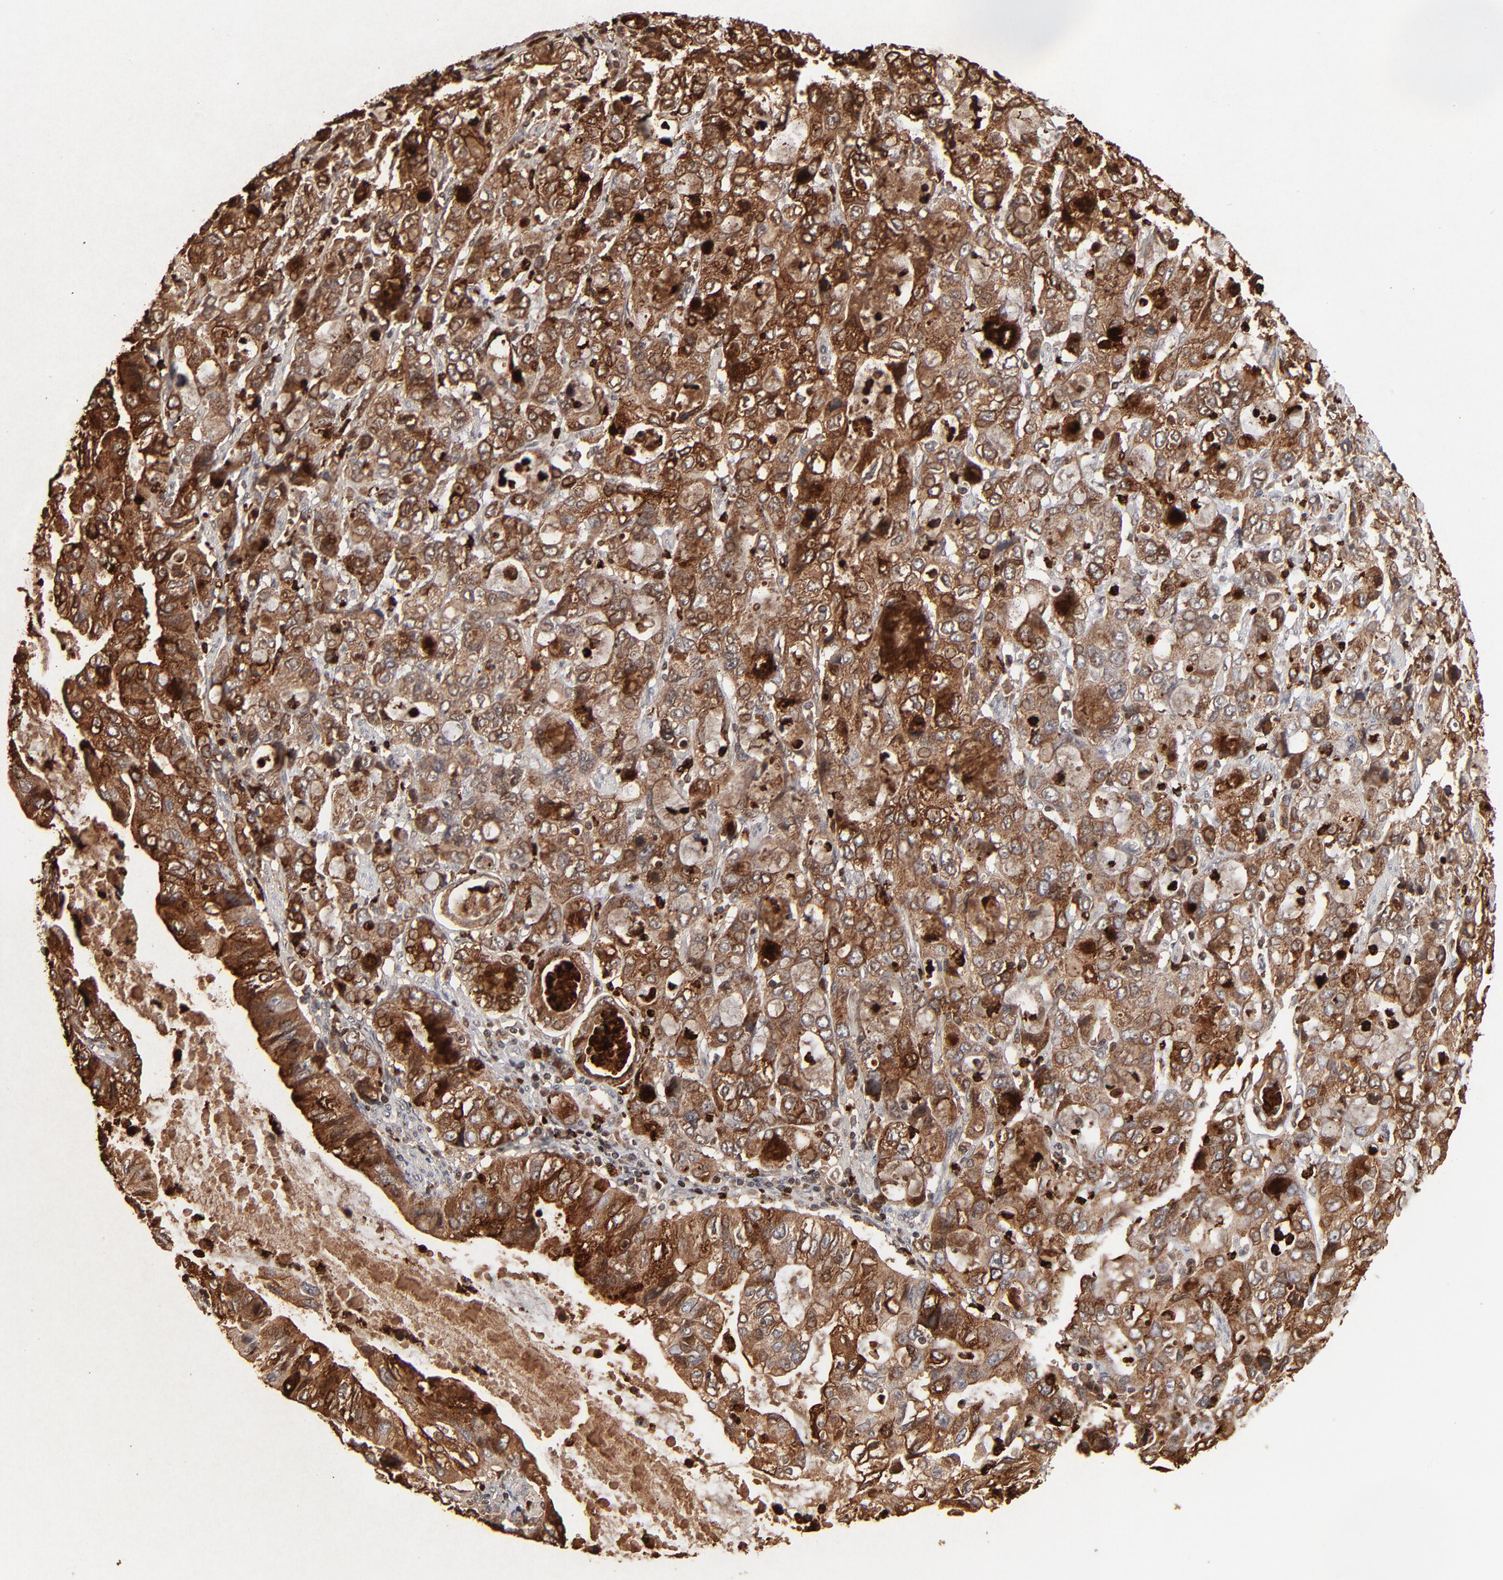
{"staining": {"intensity": "strong", "quantity": ">75%", "location": "cytoplasmic/membranous"}, "tissue": "stomach cancer", "cell_type": "Tumor cells", "image_type": "cancer", "snomed": [{"axis": "morphology", "description": "Adenocarcinoma, NOS"}, {"axis": "topography", "description": "Stomach, upper"}], "caption": "DAB immunohistochemical staining of stomach adenocarcinoma displays strong cytoplasmic/membranous protein expression in about >75% of tumor cells.", "gene": "LCN2", "patient": {"sex": "female", "age": 52}}